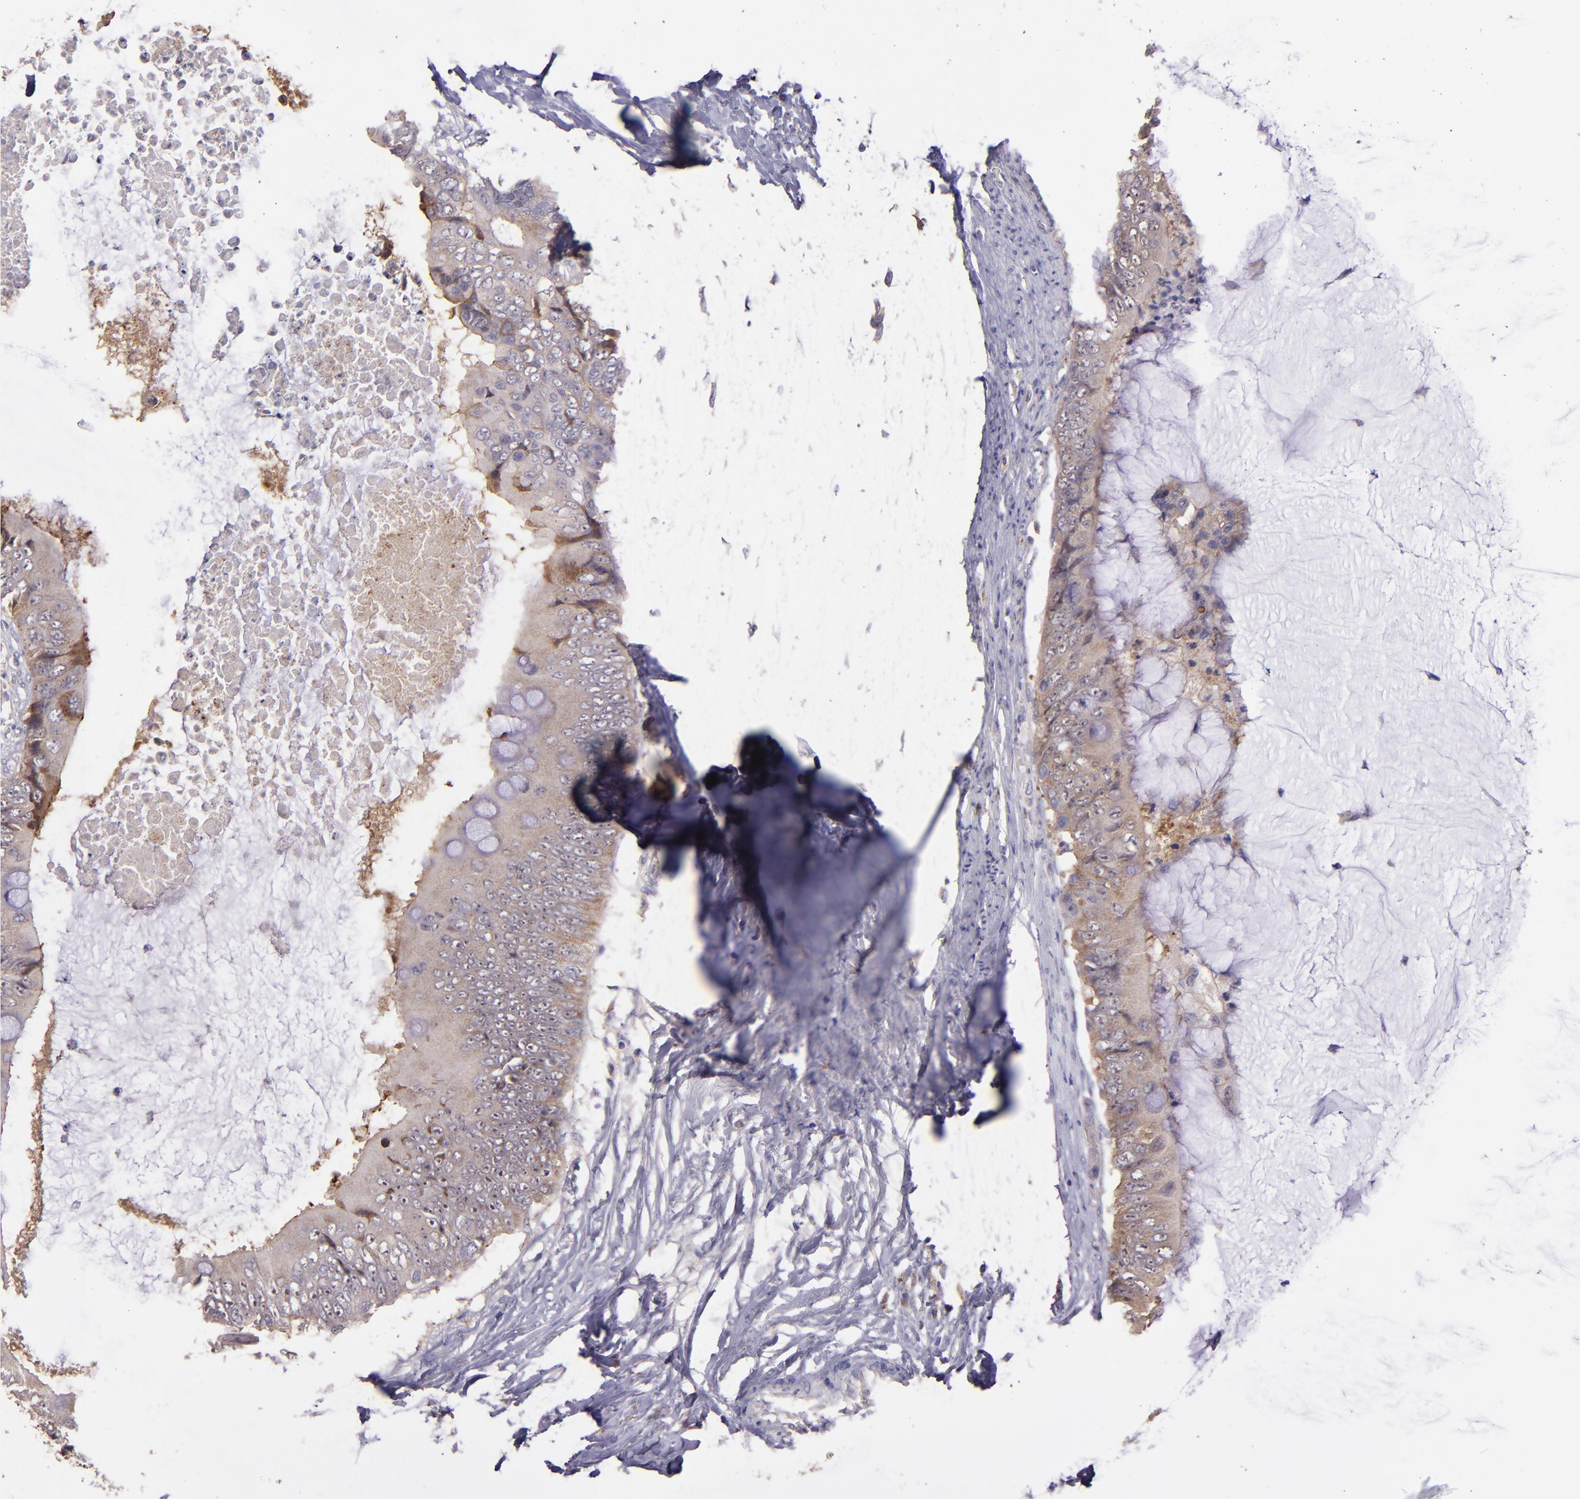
{"staining": {"intensity": "weak", "quantity": ">75%", "location": "cytoplasmic/membranous"}, "tissue": "colorectal cancer", "cell_type": "Tumor cells", "image_type": "cancer", "snomed": [{"axis": "morphology", "description": "Normal tissue, NOS"}, {"axis": "morphology", "description": "Adenocarcinoma, NOS"}, {"axis": "topography", "description": "Rectum"}, {"axis": "topography", "description": "Peripheral nerve tissue"}], "caption": "Immunohistochemistry (DAB) staining of human colorectal adenocarcinoma displays weak cytoplasmic/membranous protein staining in about >75% of tumor cells. The protein of interest is stained brown, and the nuclei are stained in blue (DAB IHC with brightfield microscopy, high magnification).", "gene": "PAPPA", "patient": {"sex": "female", "age": 77}}